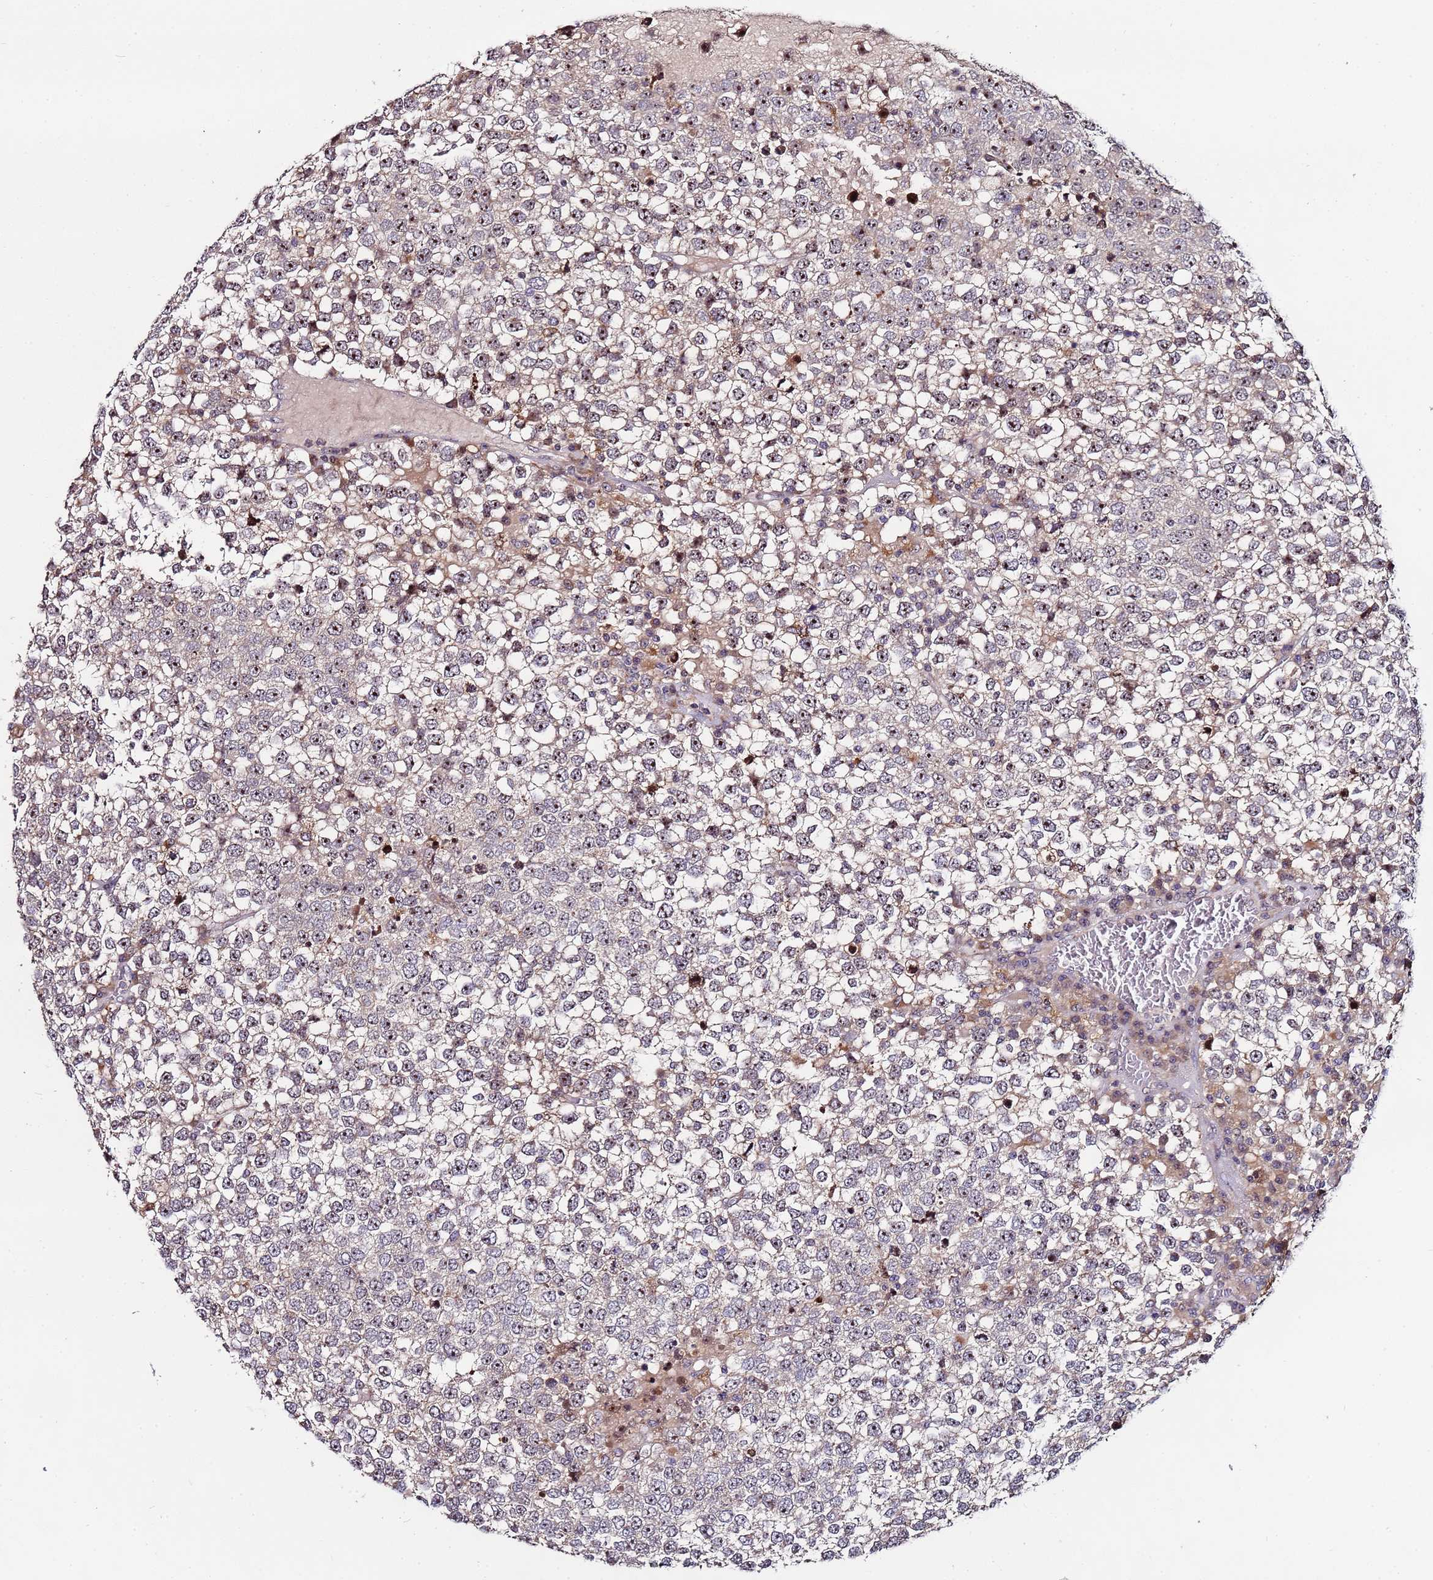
{"staining": {"intensity": "strong", "quantity": "25%-75%", "location": "nuclear"}, "tissue": "testis cancer", "cell_type": "Tumor cells", "image_type": "cancer", "snomed": [{"axis": "morphology", "description": "Seminoma, NOS"}, {"axis": "topography", "description": "Testis"}], "caption": "A histopathology image showing strong nuclear expression in approximately 25%-75% of tumor cells in seminoma (testis), as visualized by brown immunohistochemical staining.", "gene": "KRI1", "patient": {"sex": "male", "age": 65}}